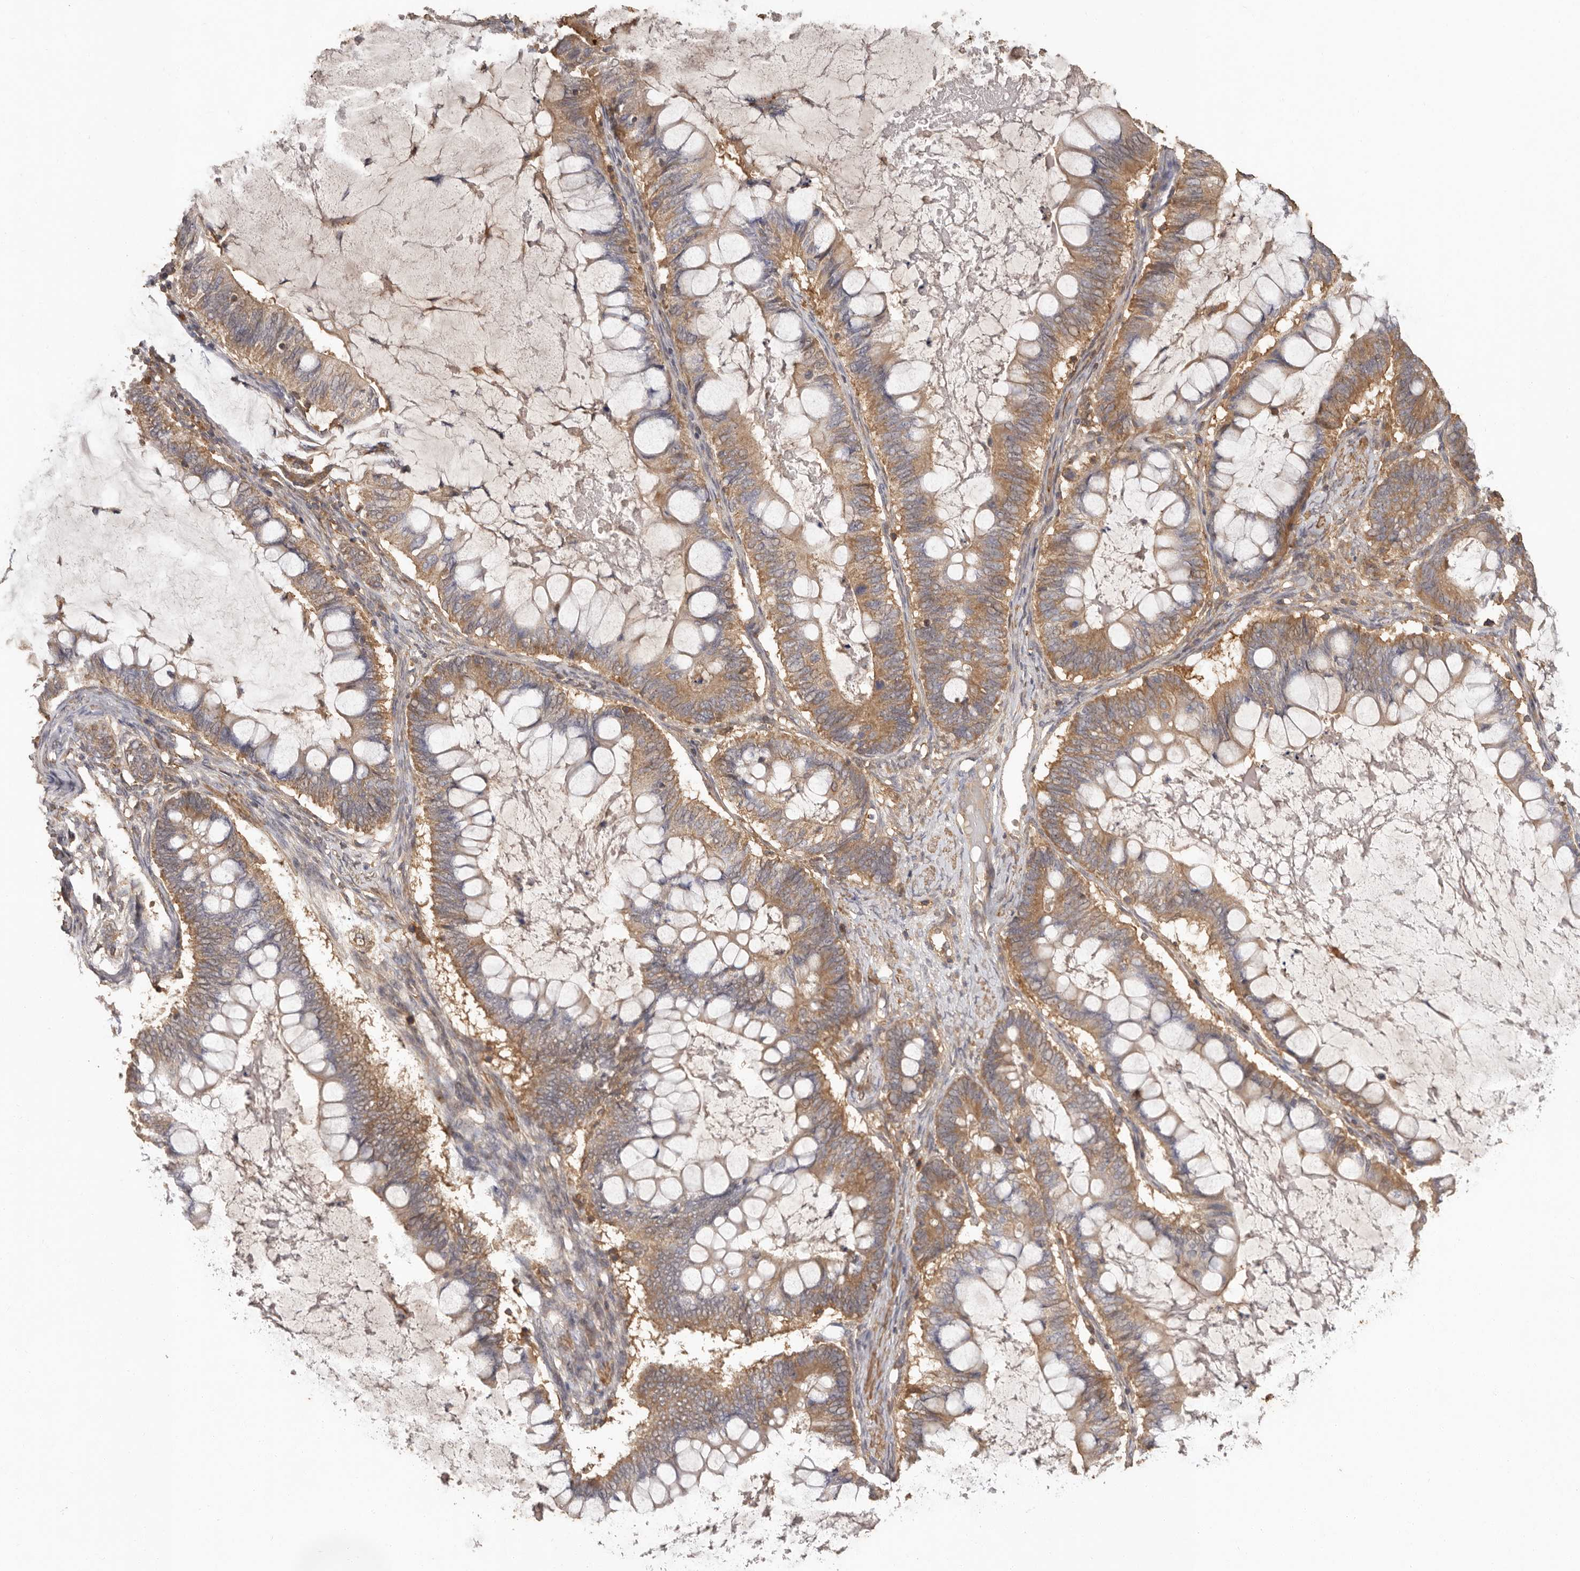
{"staining": {"intensity": "moderate", "quantity": ">75%", "location": "cytoplasmic/membranous"}, "tissue": "ovarian cancer", "cell_type": "Tumor cells", "image_type": "cancer", "snomed": [{"axis": "morphology", "description": "Cystadenocarcinoma, mucinous, NOS"}, {"axis": "topography", "description": "Ovary"}], "caption": "A micrograph showing moderate cytoplasmic/membranous expression in about >75% of tumor cells in ovarian cancer (mucinous cystadenocarcinoma), as visualized by brown immunohistochemical staining.", "gene": "RWDD1", "patient": {"sex": "female", "age": 61}}